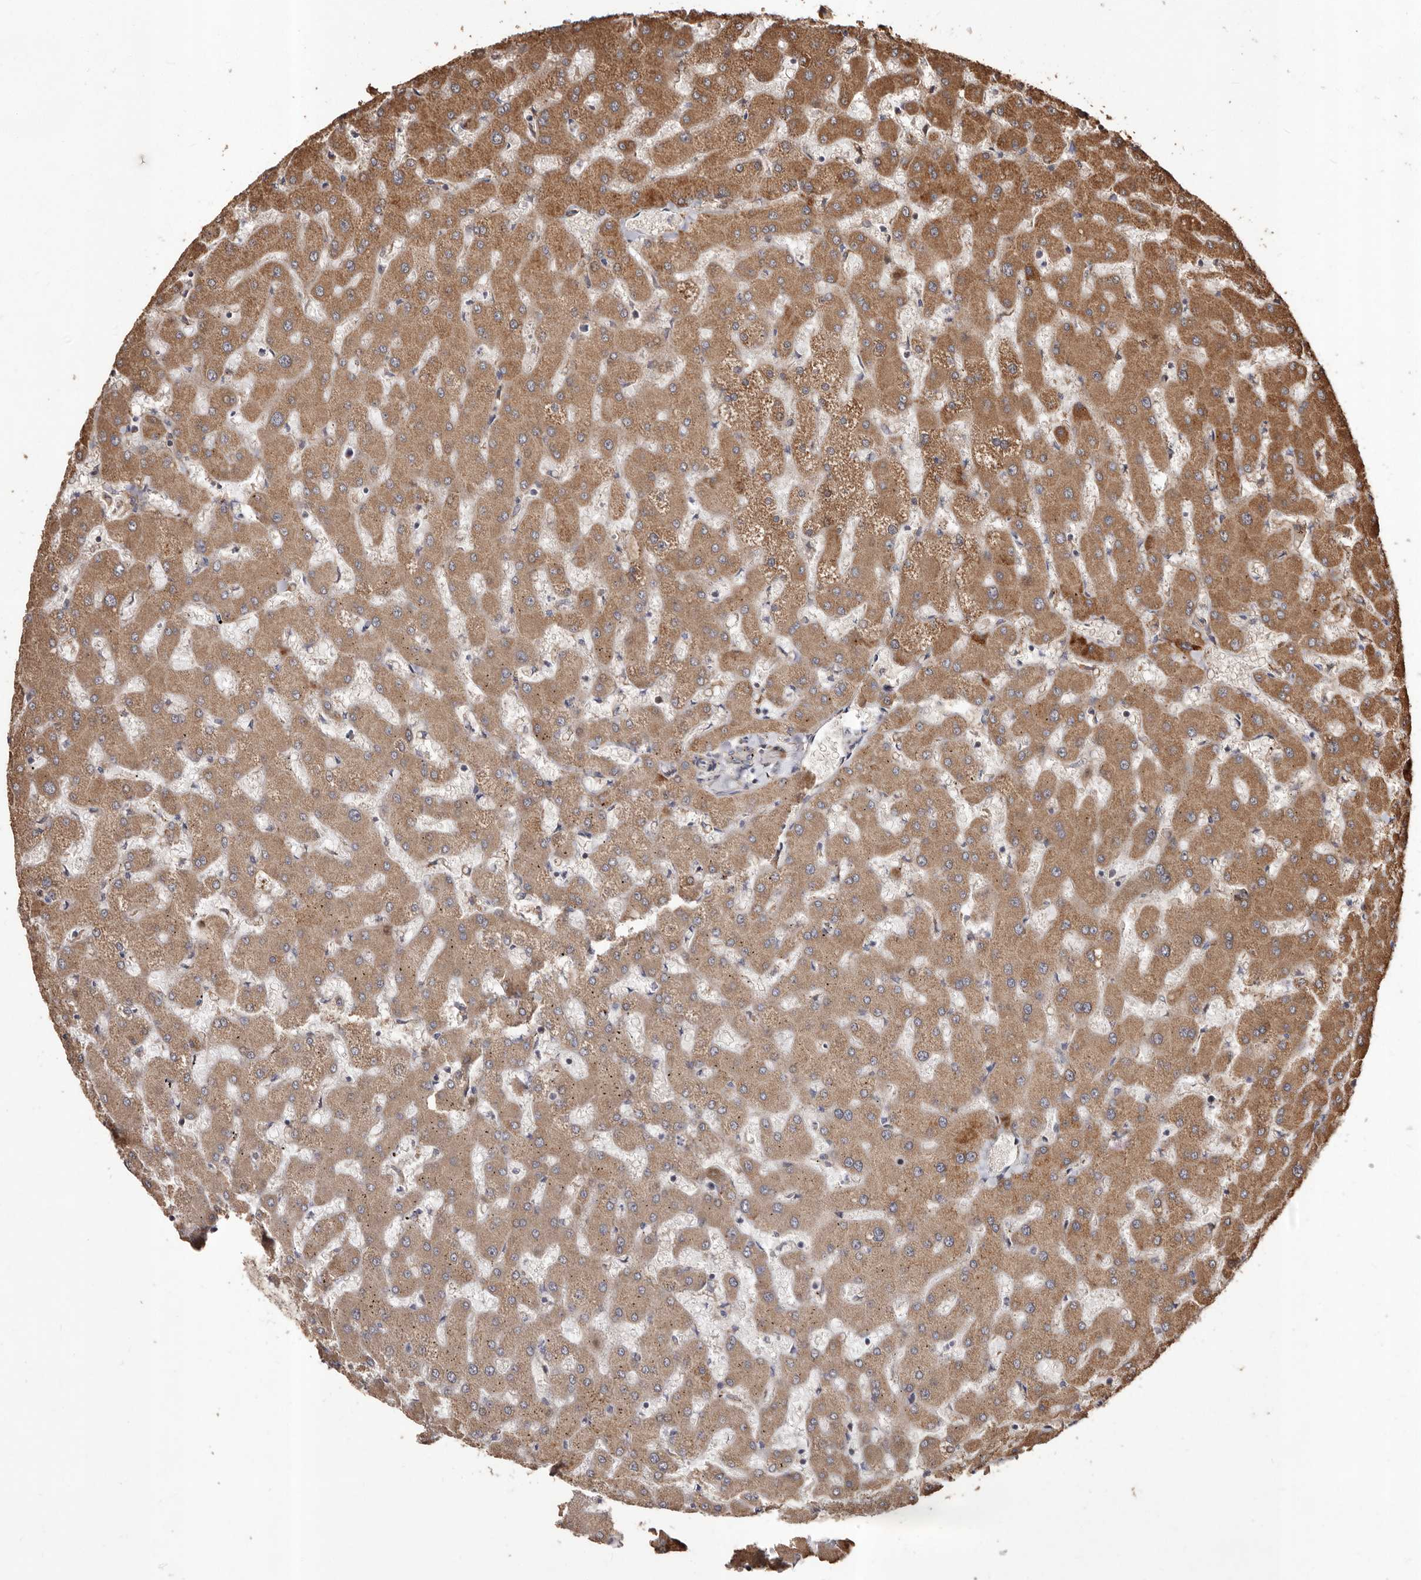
{"staining": {"intensity": "moderate", "quantity": ">75%", "location": "cytoplasmic/membranous"}, "tissue": "liver", "cell_type": "Cholangiocytes", "image_type": "normal", "snomed": [{"axis": "morphology", "description": "Normal tissue, NOS"}, {"axis": "topography", "description": "Liver"}], "caption": "Protein expression analysis of benign human liver reveals moderate cytoplasmic/membranous positivity in approximately >75% of cholangiocytes. The staining was performed using DAB to visualize the protein expression in brown, while the nuclei were stained in blue with hematoxylin (Magnification: 20x).", "gene": "STEAP2", "patient": {"sex": "female", "age": 63}}